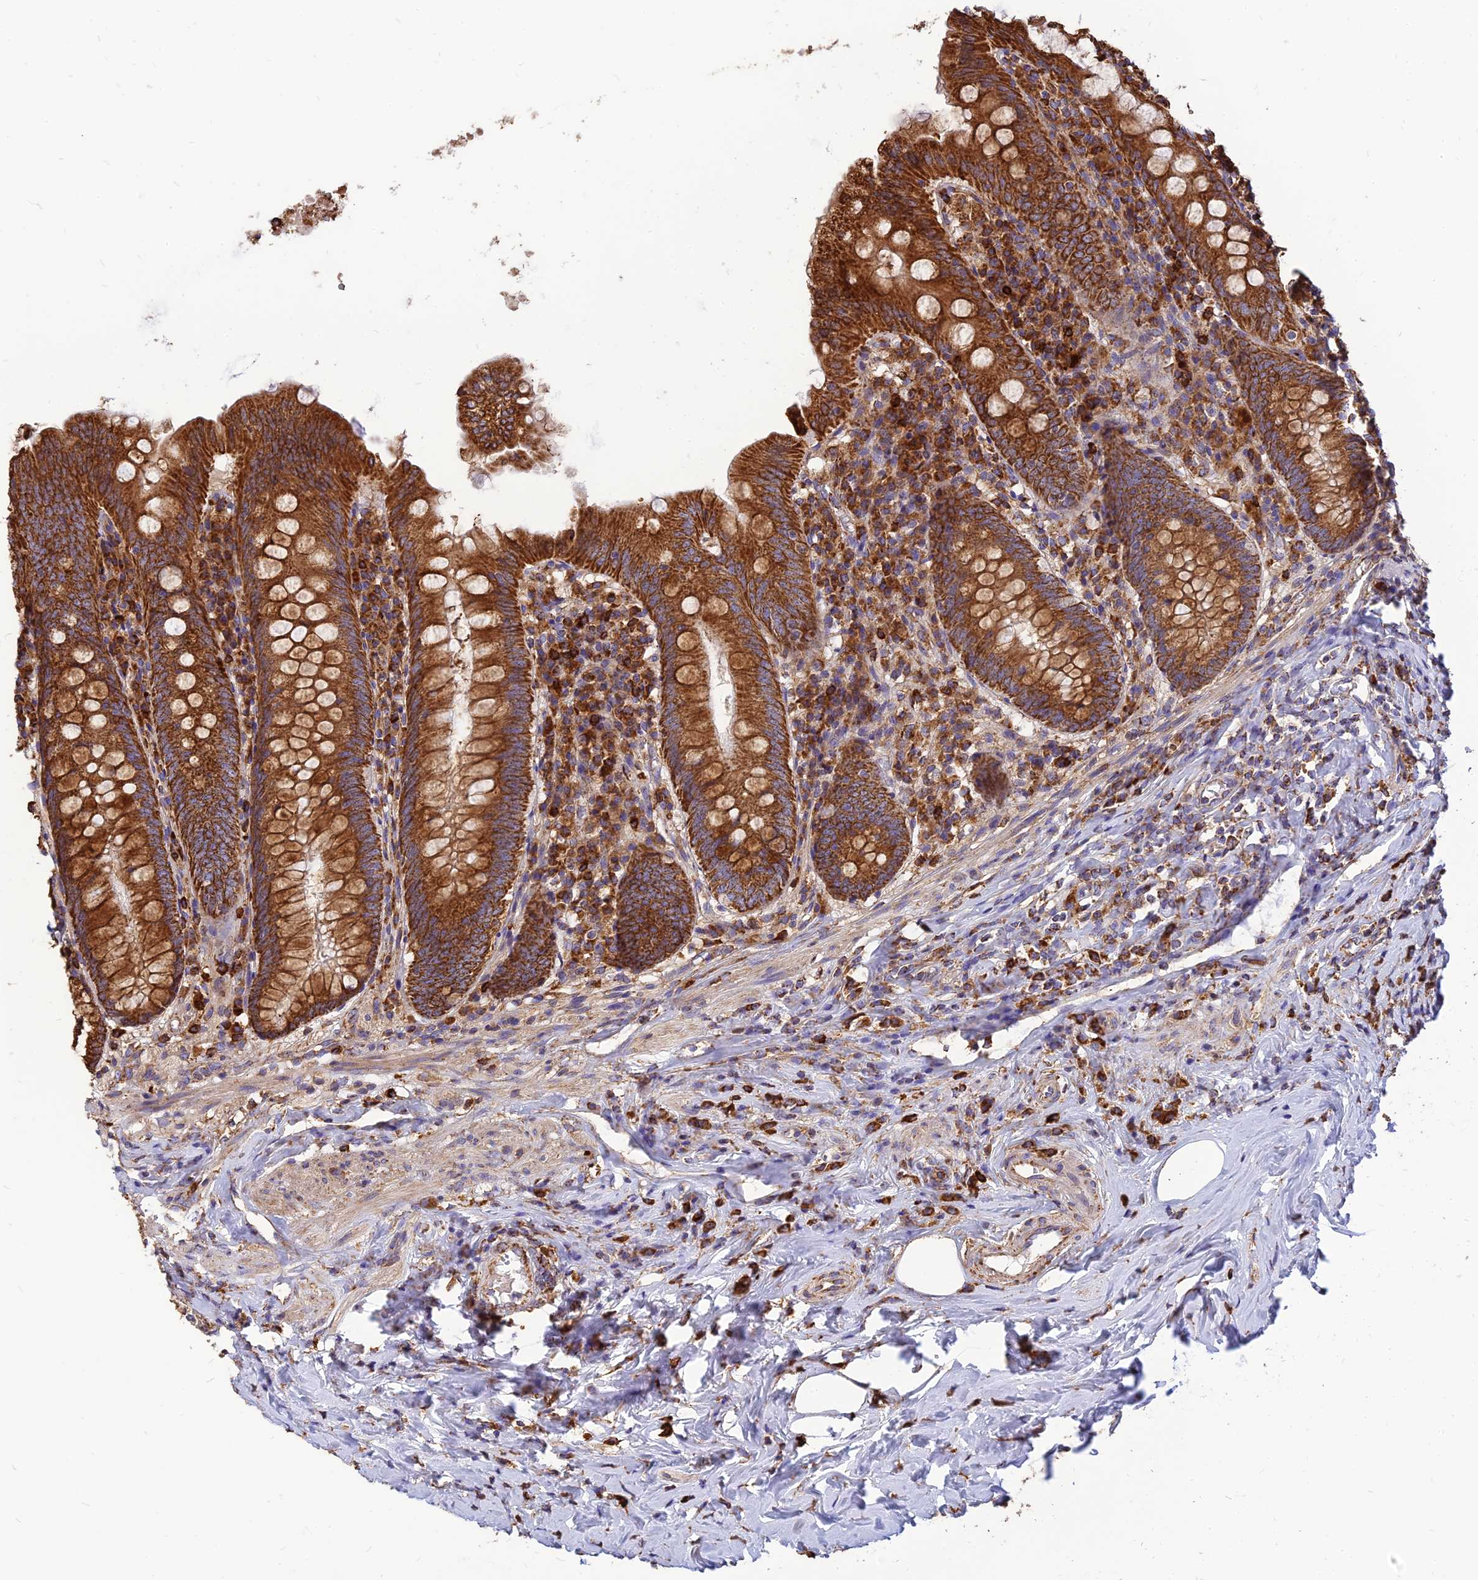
{"staining": {"intensity": "strong", "quantity": ">75%", "location": "cytoplasmic/membranous"}, "tissue": "appendix", "cell_type": "Glandular cells", "image_type": "normal", "snomed": [{"axis": "morphology", "description": "Normal tissue, NOS"}, {"axis": "topography", "description": "Appendix"}], "caption": "Glandular cells reveal high levels of strong cytoplasmic/membranous expression in about >75% of cells in benign human appendix. (DAB (3,3'-diaminobenzidine) = brown stain, brightfield microscopy at high magnification).", "gene": "THUMPD2", "patient": {"sex": "female", "age": 54}}